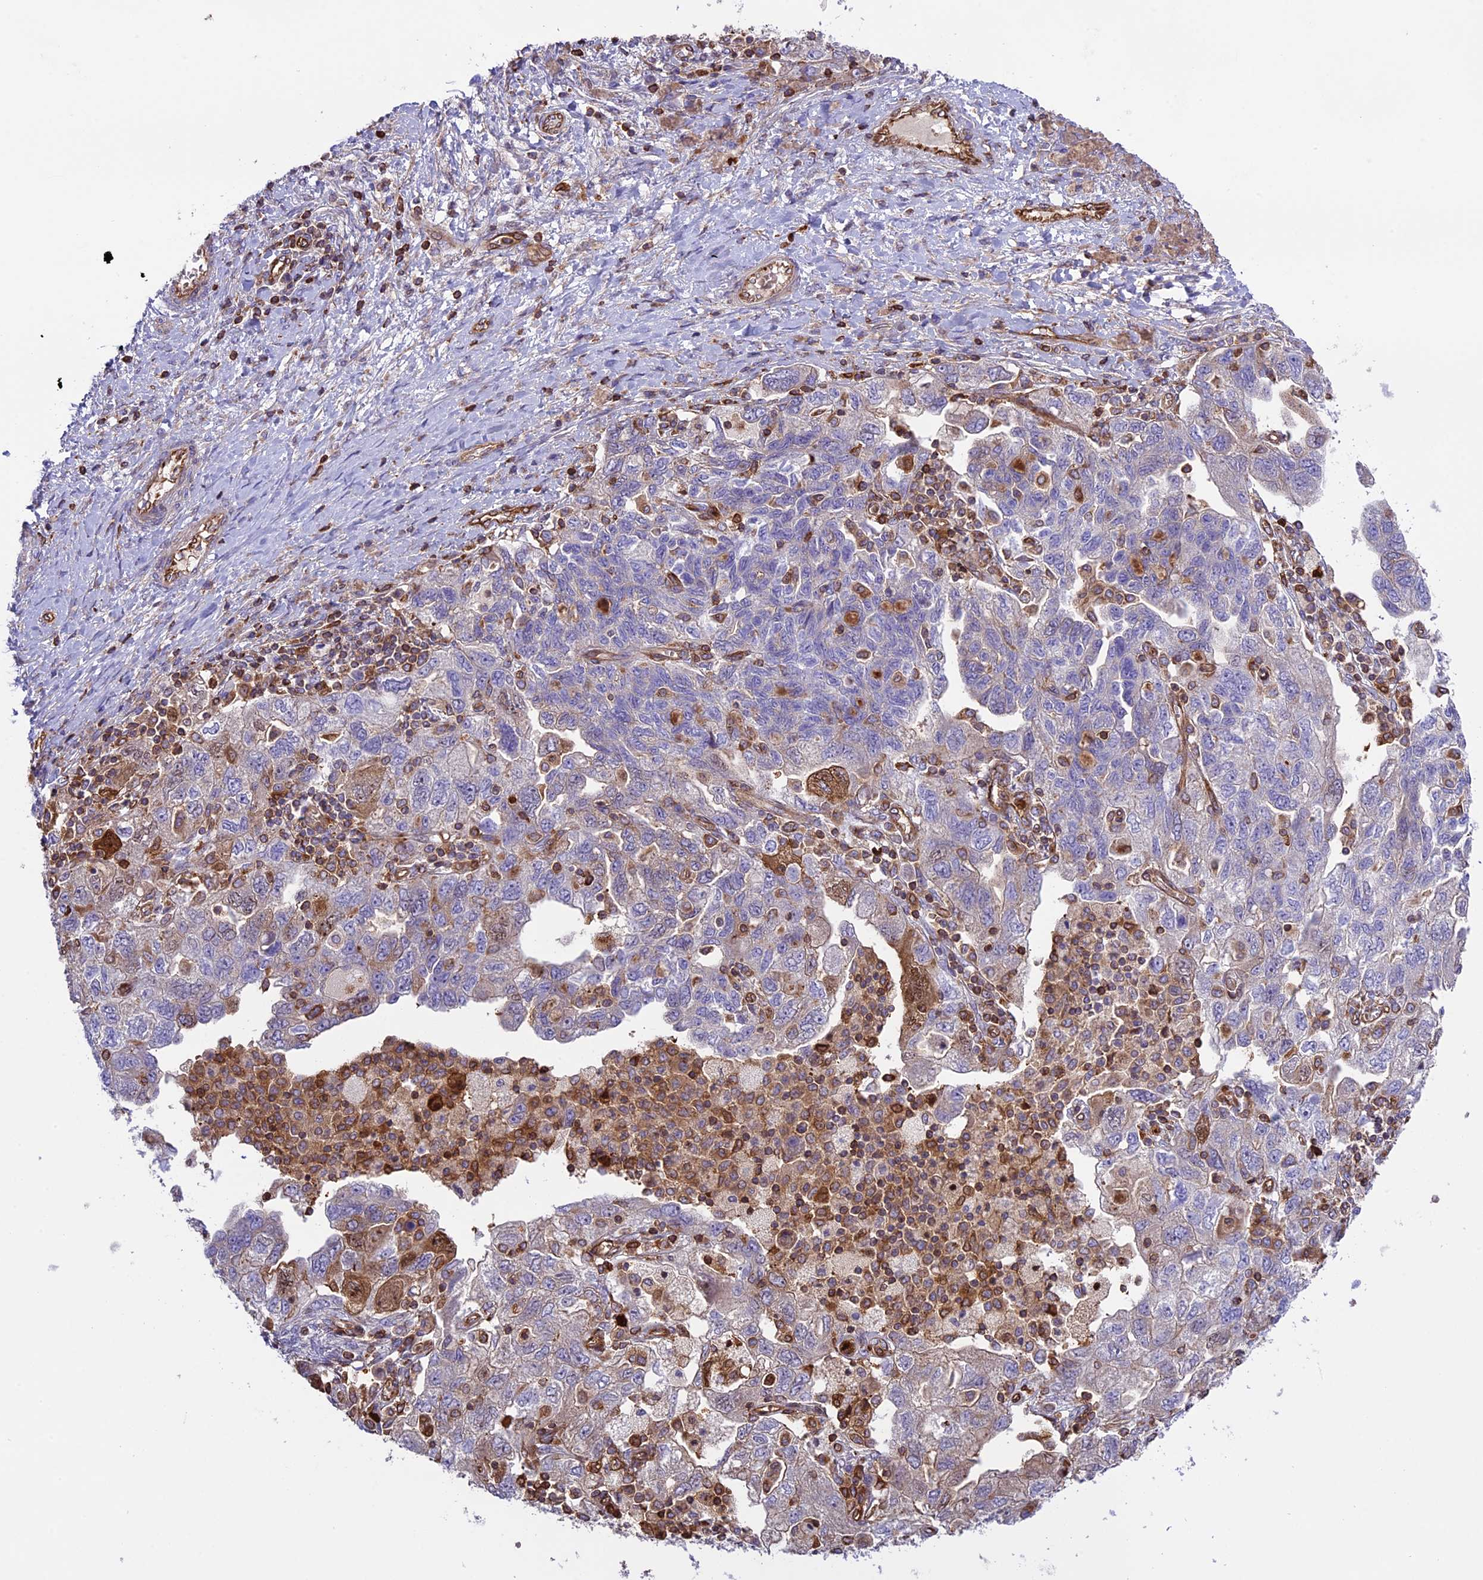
{"staining": {"intensity": "weak", "quantity": "<25%", "location": "cytoplasmic/membranous"}, "tissue": "ovarian cancer", "cell_type": "Tumor cells", "image_type": "cancer", "snomed": [{"axis": "morphology", "description": "Carcinoma, NOS"}, {"axis": "morphology", "description": "Cystadenocarcinoma, serous, NOS"}, {"axis": "topography", "description": "Ovary"}], "caption": "The micrograph exhibits no staining of tumor cells in carcinoma (ovarian).", "gene": "CD99L2", "patient": {"sex": "female", "age": 69}}